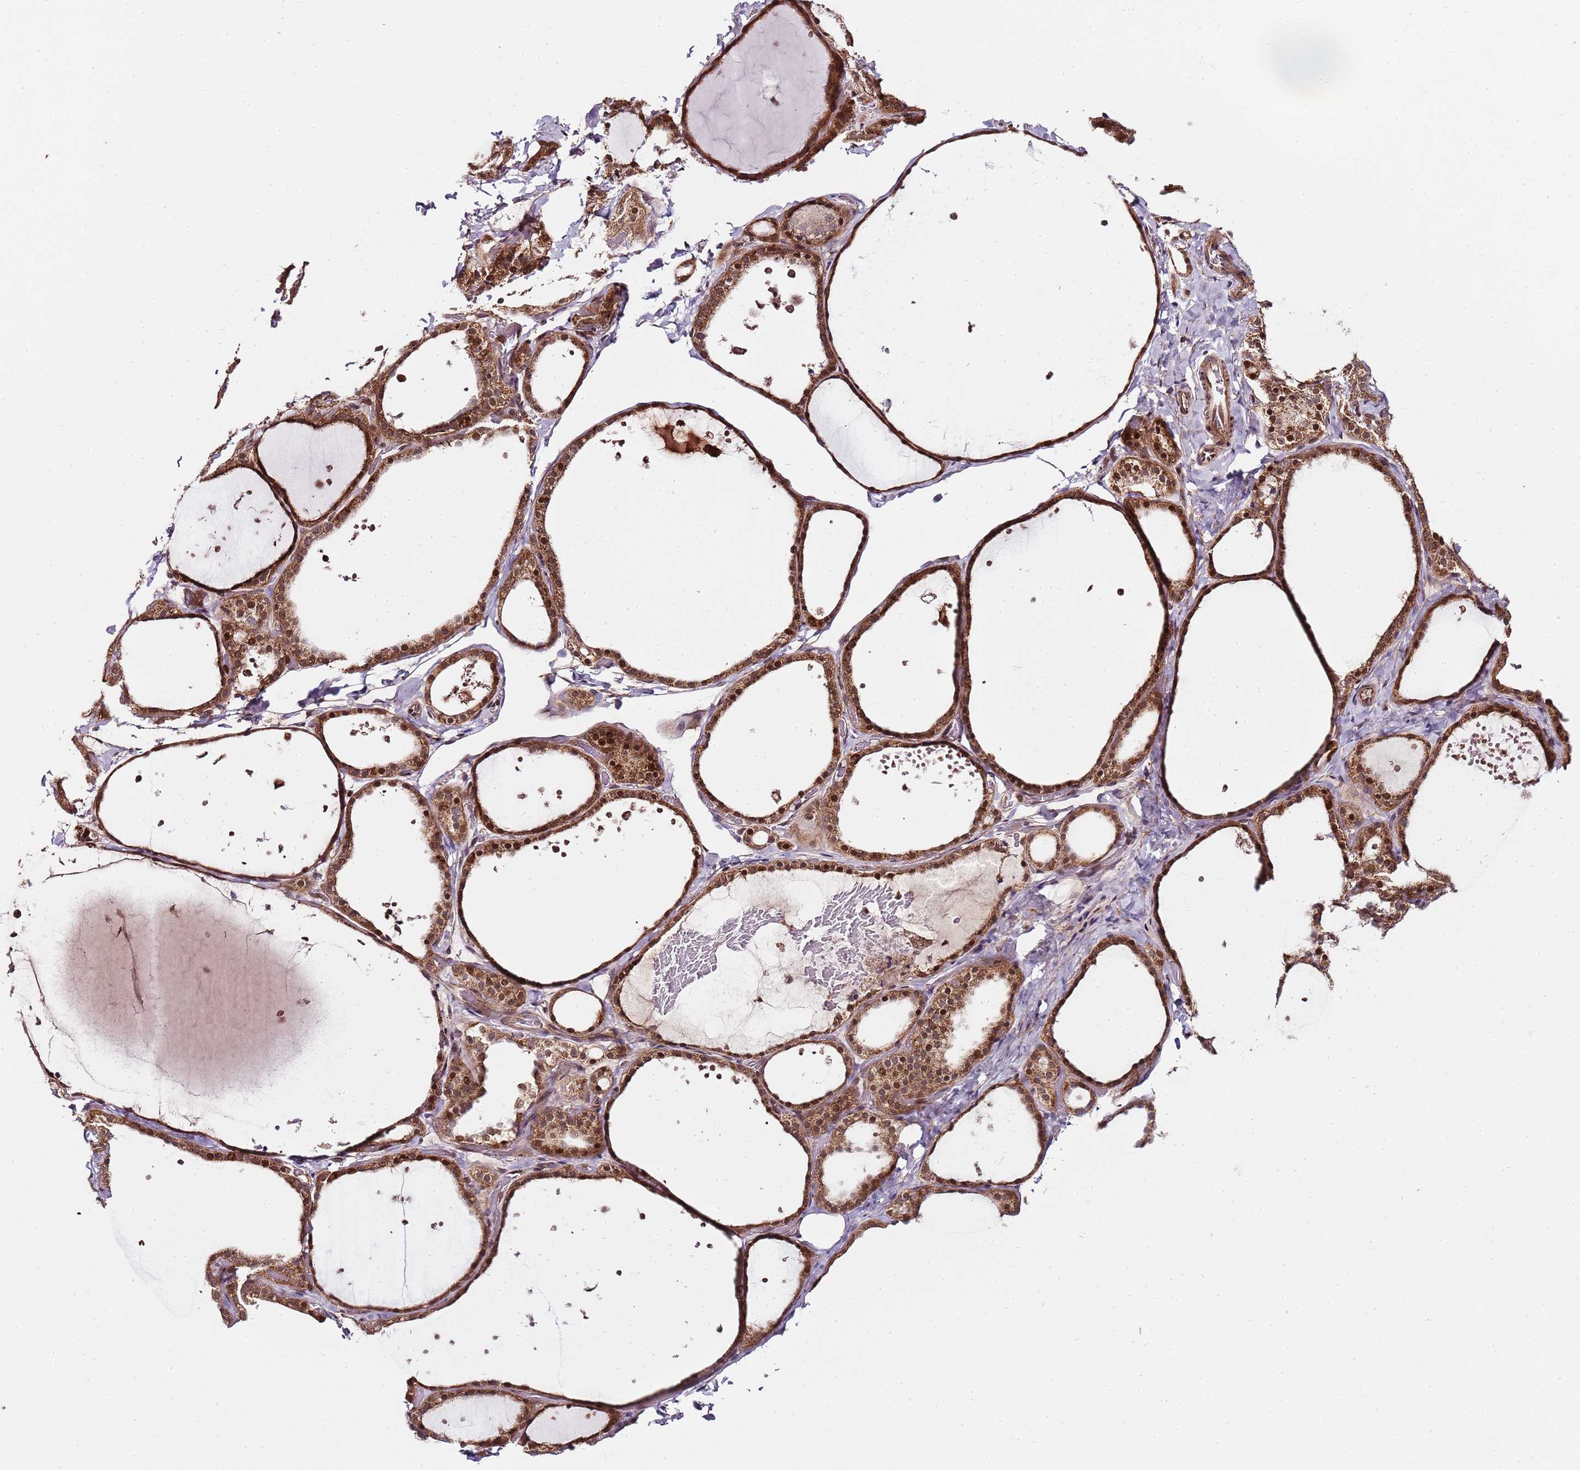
{"staining": {"intensity": "moderate", "quantity": ">75%", "location": "cytoplasmic/membranous,nuclear"}, "tissue": "thyroid gland", "cell_type": "Glandular cells", "image_type": "normal", "snomed": [{"axis": "morphology", "description": "Normal tissue, NOS"}, {"axis": "topography", "description": "Thyroid gland"}], "caption": "A micrograph of human thyroid gland stained for a protein displays moderate cytoplasmic/membranous,nuclear brown staining in glandular cells.", "gene": "EDC3", "patient": {"sex": "female", "age": 44}}